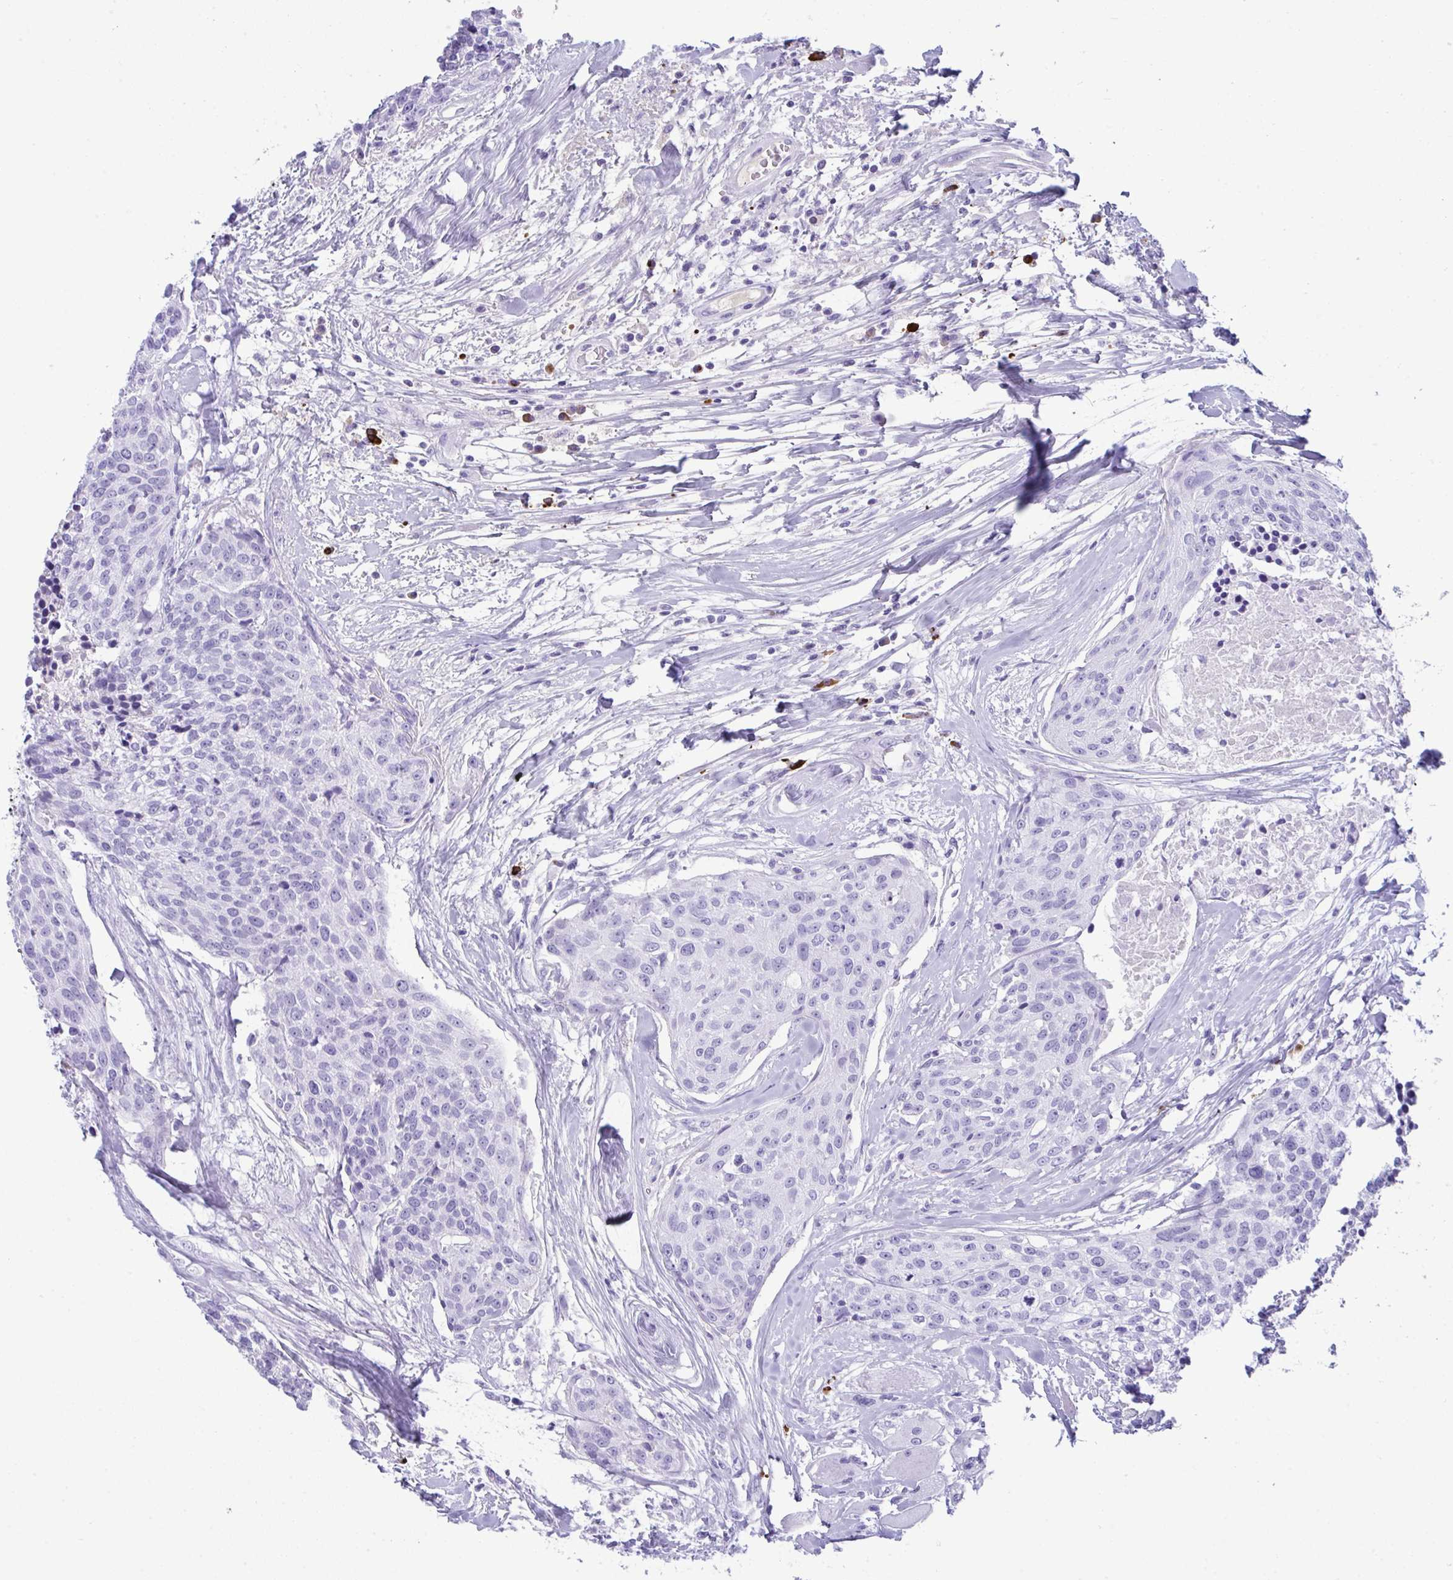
{"staining": {"intensity": "negative", "quantity": "none", "location": "none"}, "tissue": "head and neck cancer", "cell_type": "Tumor cells", "image_type": "cancer", "snomed": [{"axis": "morphology", "description": "Squamous cell carcinoma, NOS"}, {"axis": "topography", "description": "Oral tissue"}, {"axis": "topography", "description": "Head-Neck"}], "caption": "IHC of human head and neck squamous cell carcinoma exhibits no positivity in tumor cells.", "gene": "JCHAIN", "patient": {"sex": "male", "age": 64}}